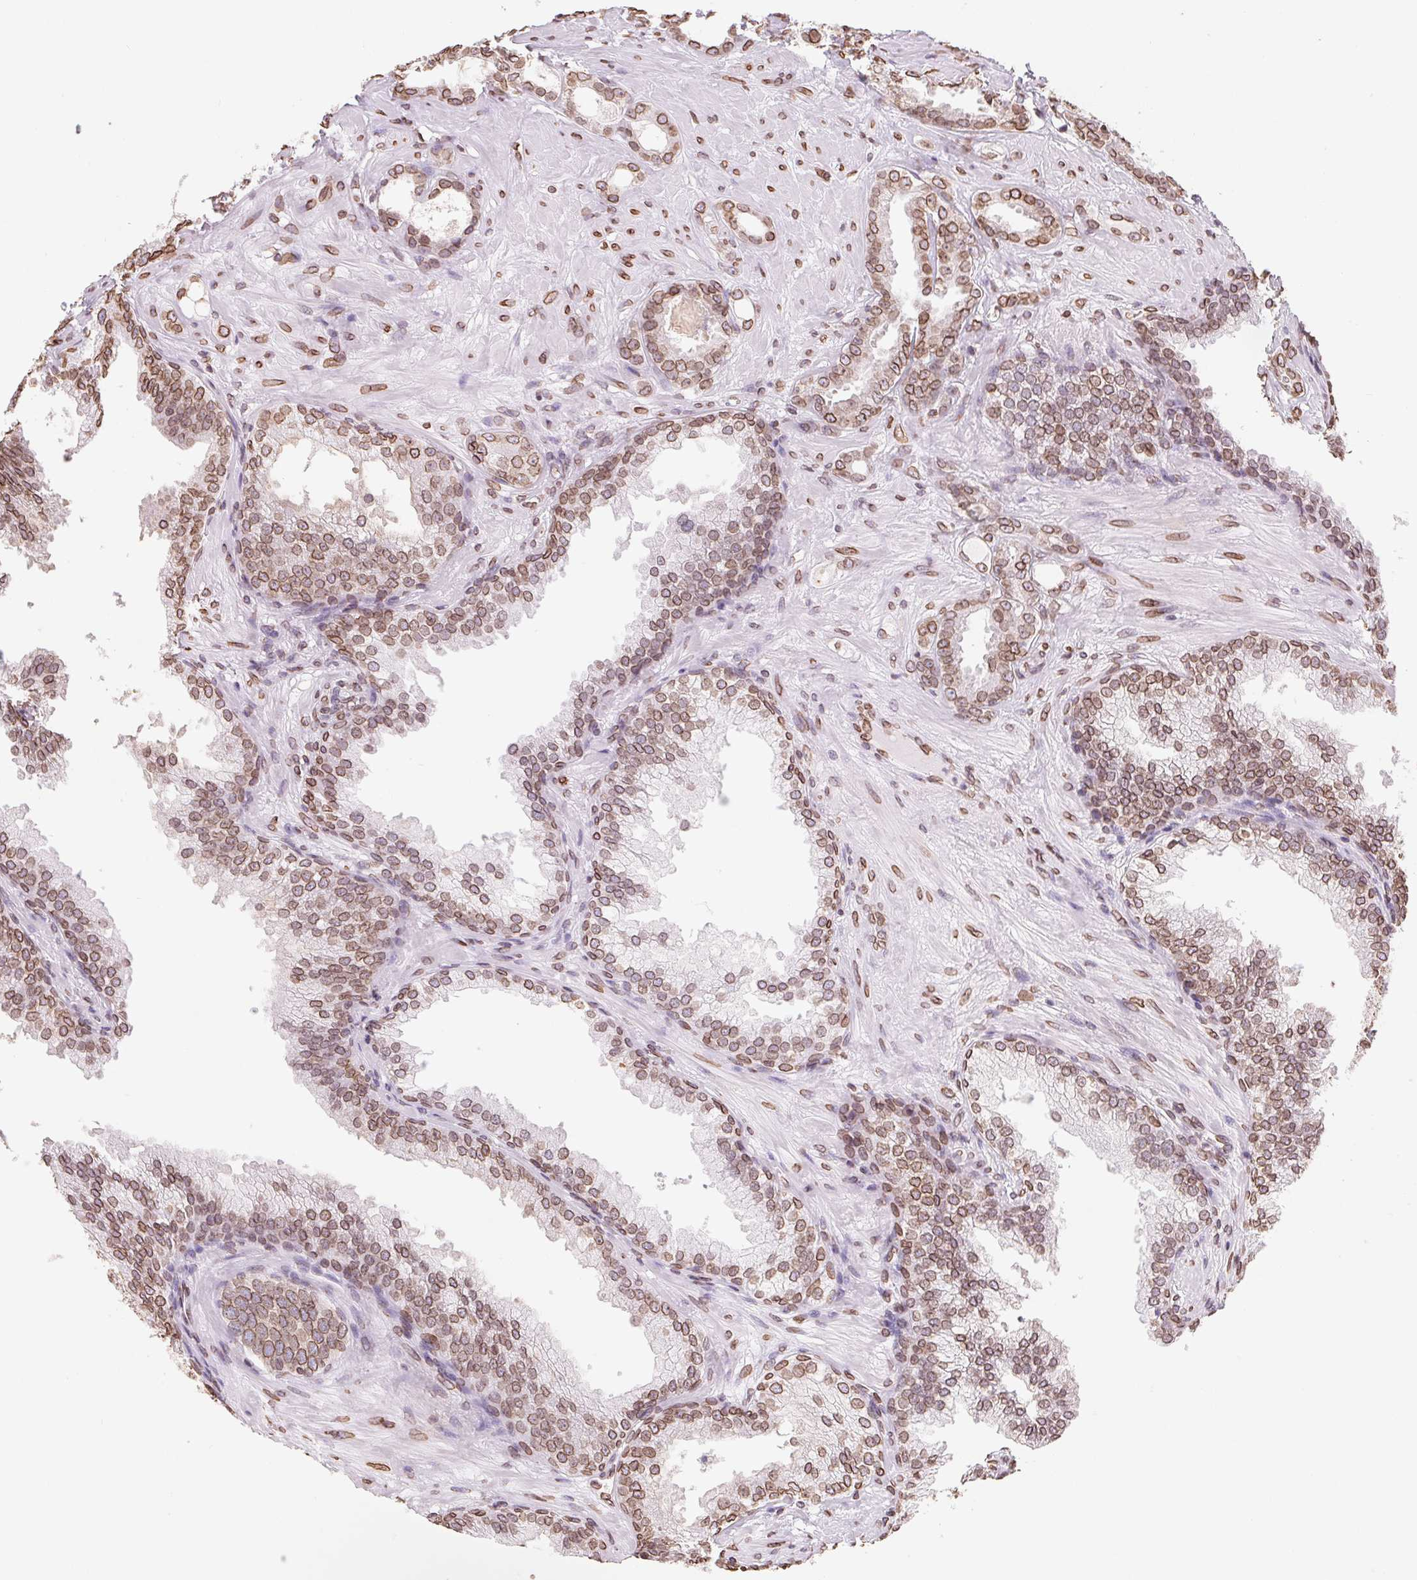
{"staining": {"intensity": "moderate", "quantity": ">75%", "location": "cytoplasmic/membranous,nuclear"}, "tissue": "prostate cancer", "cell_type": "Tumor cells", "image_type": "cancer", "snomed": [{"axis": "morphology", "description": "Adenocarcinoma, Low grade"}, {"axis": "topography", "description": "Prostate"}], "caption": "About >75% of tumor cells in prostate low-grade adenocarcinoma exhibit moderate cytoplasmic/membranous and nuclear protein positivity as visualized by brown immunohistochemical staining.", "gene": "LMNB2", "patient": {"sex": "male", "age": 65}}